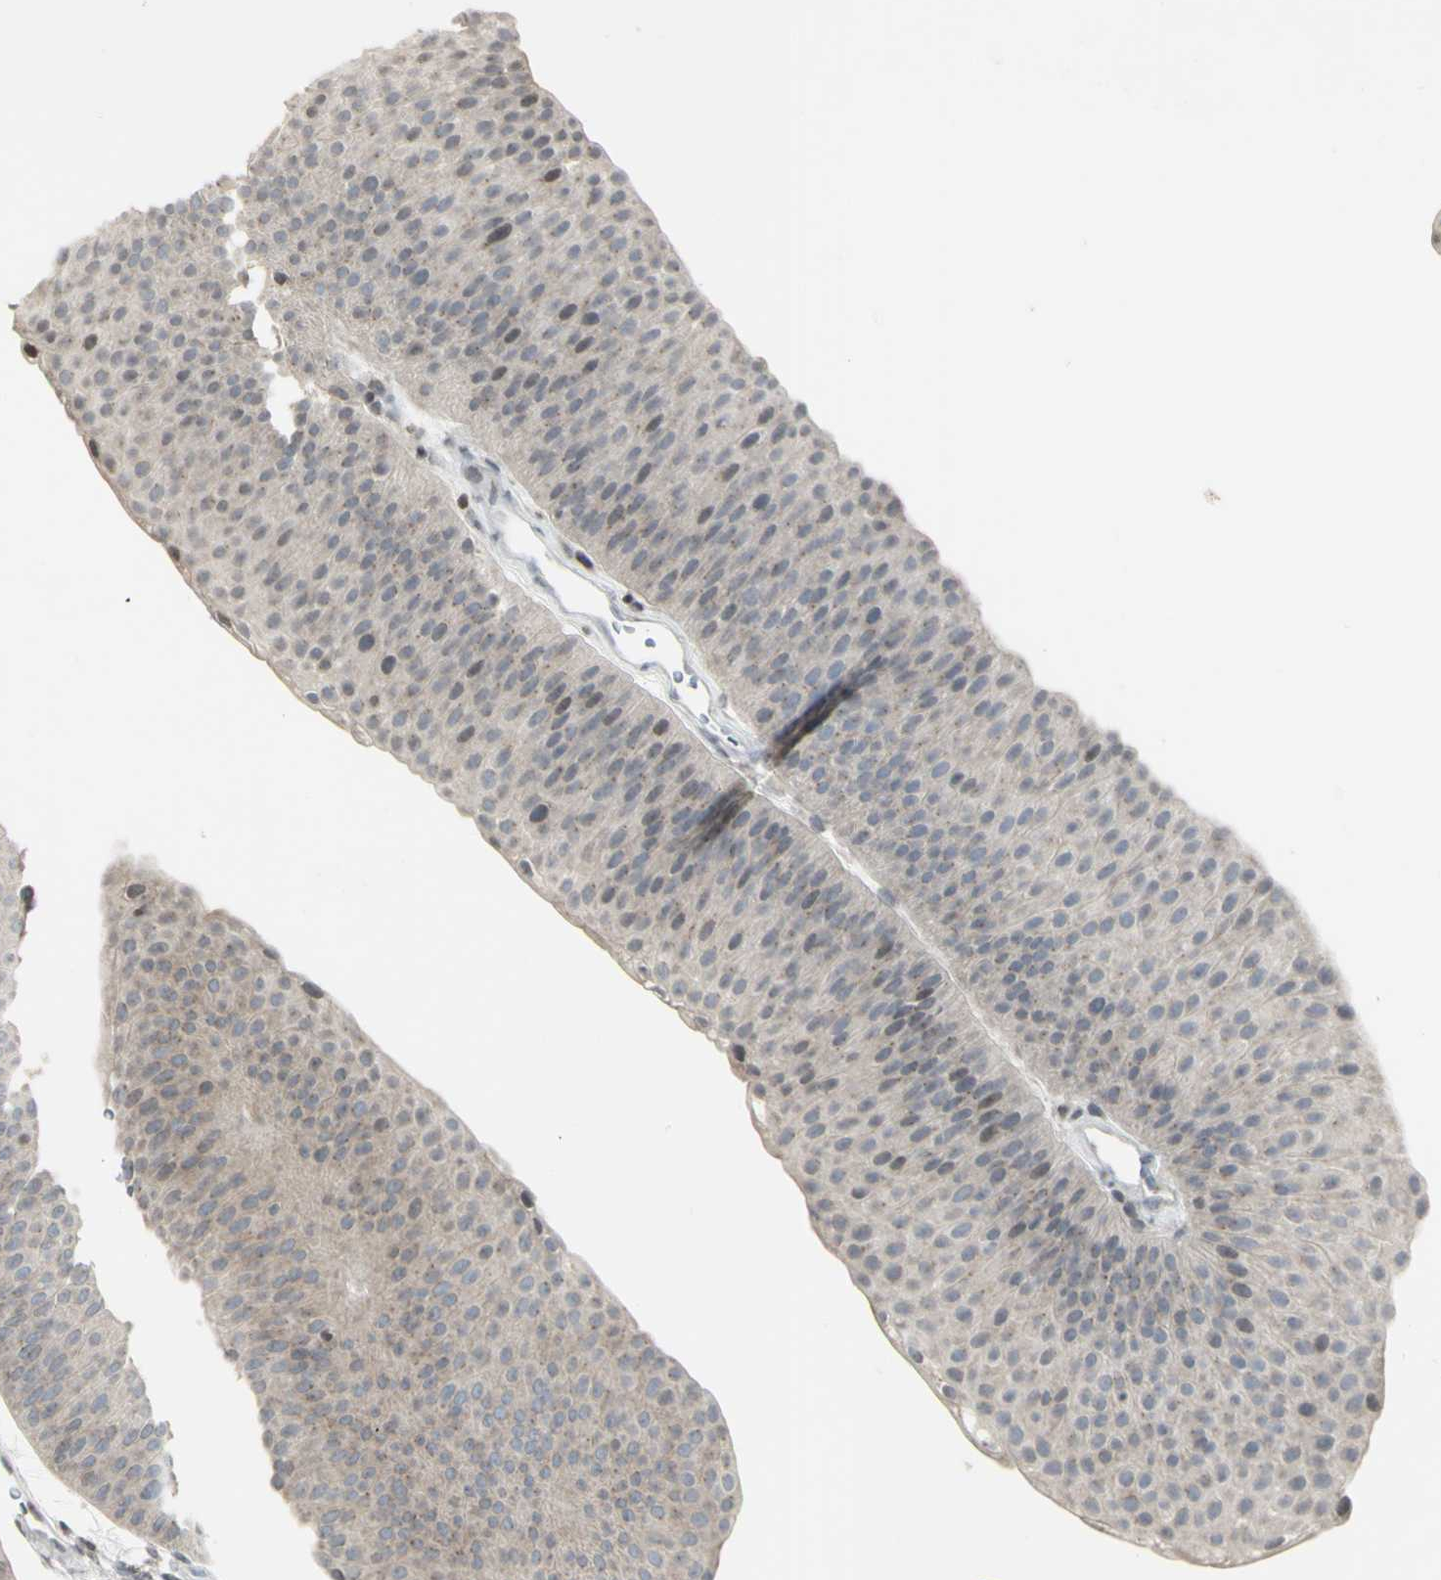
{"staining": {"intensity": "negative", "quantity": "none", "location": "none"}, "tissue": "urothelial cancer", "cell_type": "Tumor cells", "image_type": "cancer", "snomed": [{"axis": "morphology", "description": "Urothelial carcinoma, Low grade"}, {"axis": "topography", "description": "Urinary bladder"}], "caption": "Low-grade urothelial carcinoma stained for a protein using immunohistochemistry demonstrates no staining tumor cells.", "gene": "MUC5AC", "patient": {"sex": "female", "age": 60}}